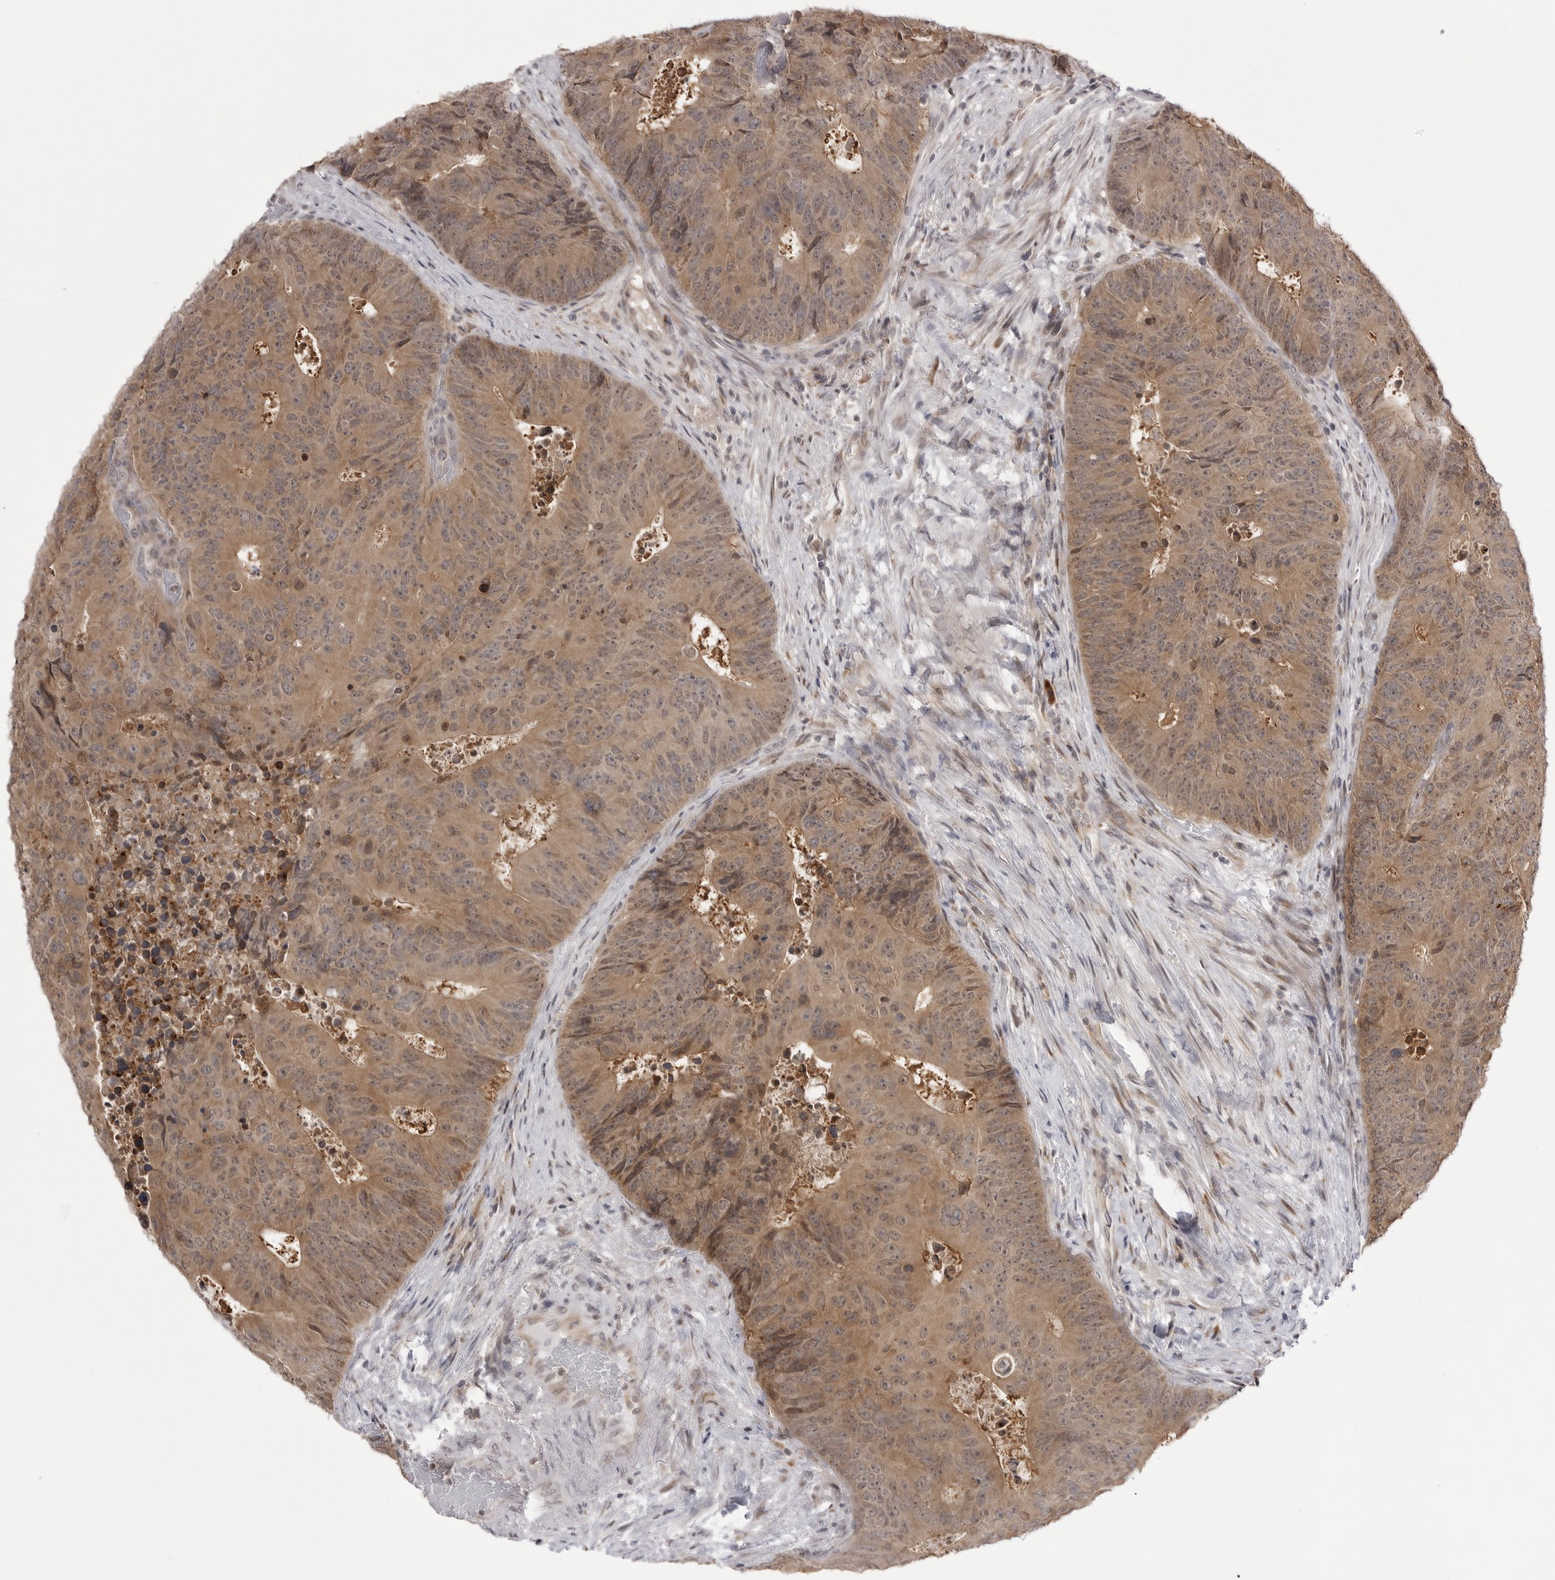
{"staining": {"intensity": "moderate", "quantity": ">75%", "location": "cytoplasmic/membranous,nuclear"}, "tissue": "colorectal cancer", "cell_type": "Tumor cells", "image_type": "cancer", "snomed": [{"axis": "morphology", "description": "Adenocarcinoma, NOS"}, {"axis": "topography", "description": "Colon"}], "caption": "This micrograph displays immunohistochemistry staining of colorectal adenocarcinoma, with medium moderate cytoplasmic/membranous and nuclear staining in approximately >75% of tumor cells.", "gene": "PTK2B", "patient": {"sex": "male", "age": 87}}